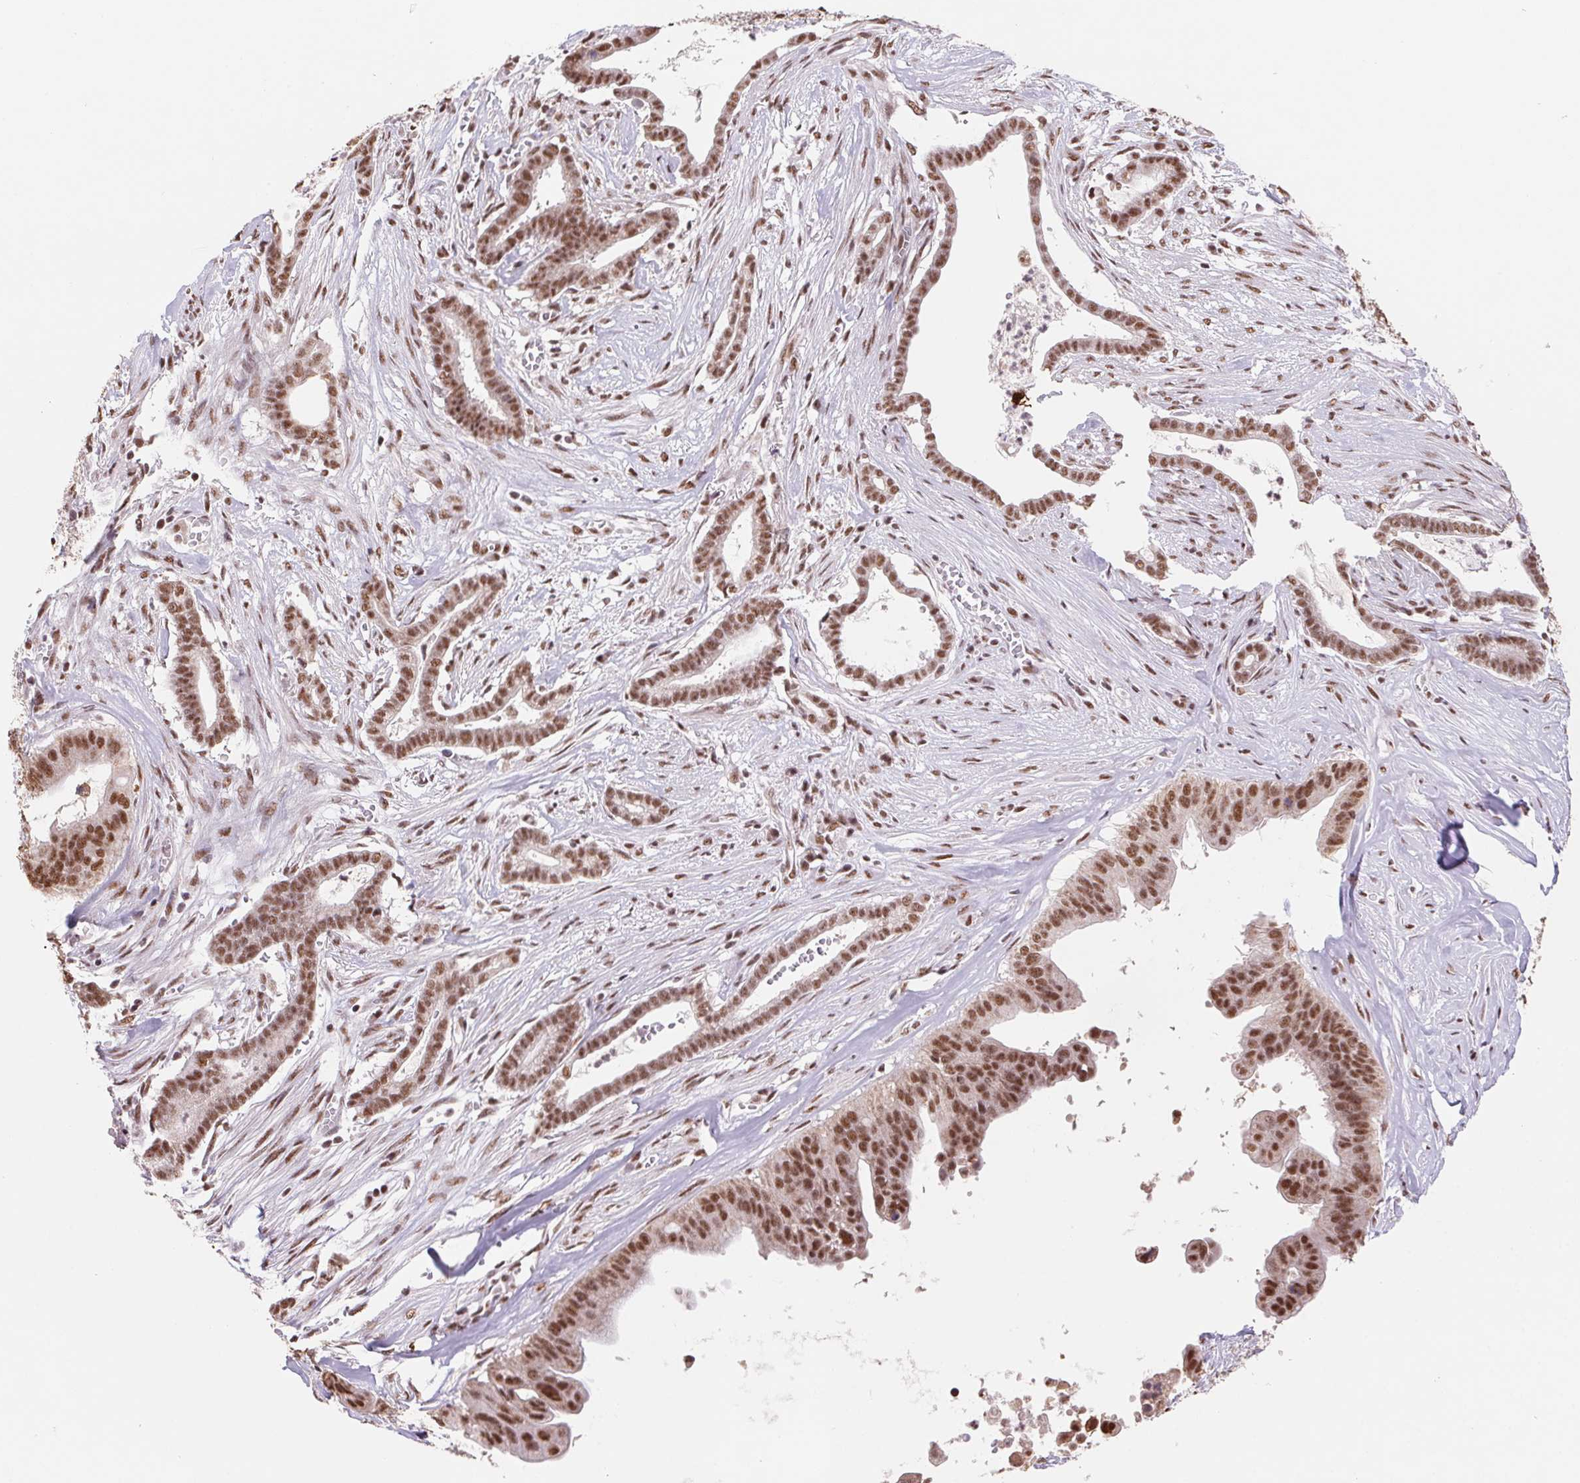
{"staining": {"intensity": "moderate", "quantity": ">75%", "location": "nuclear"}, "tissue": "pancreatic cancer", "cell_type": "Tumor cells", "image_type": "cancer", "snomed": [{"axis": "morphology", "description": "Adenocarcinoma, NOS"}, {"axis": "topography", "description": "Pancreas"}], "caption": "This photomicrograph reveals adenocarcinoma (pancreatic) stained with IHC to label a protein in brown. The nuclear of tumor cells show moderate positivity for the protein. Nuclei are counter-stained blue.", "gene": "SNRPG", "patient": {"sex": "male", "age": 61}}